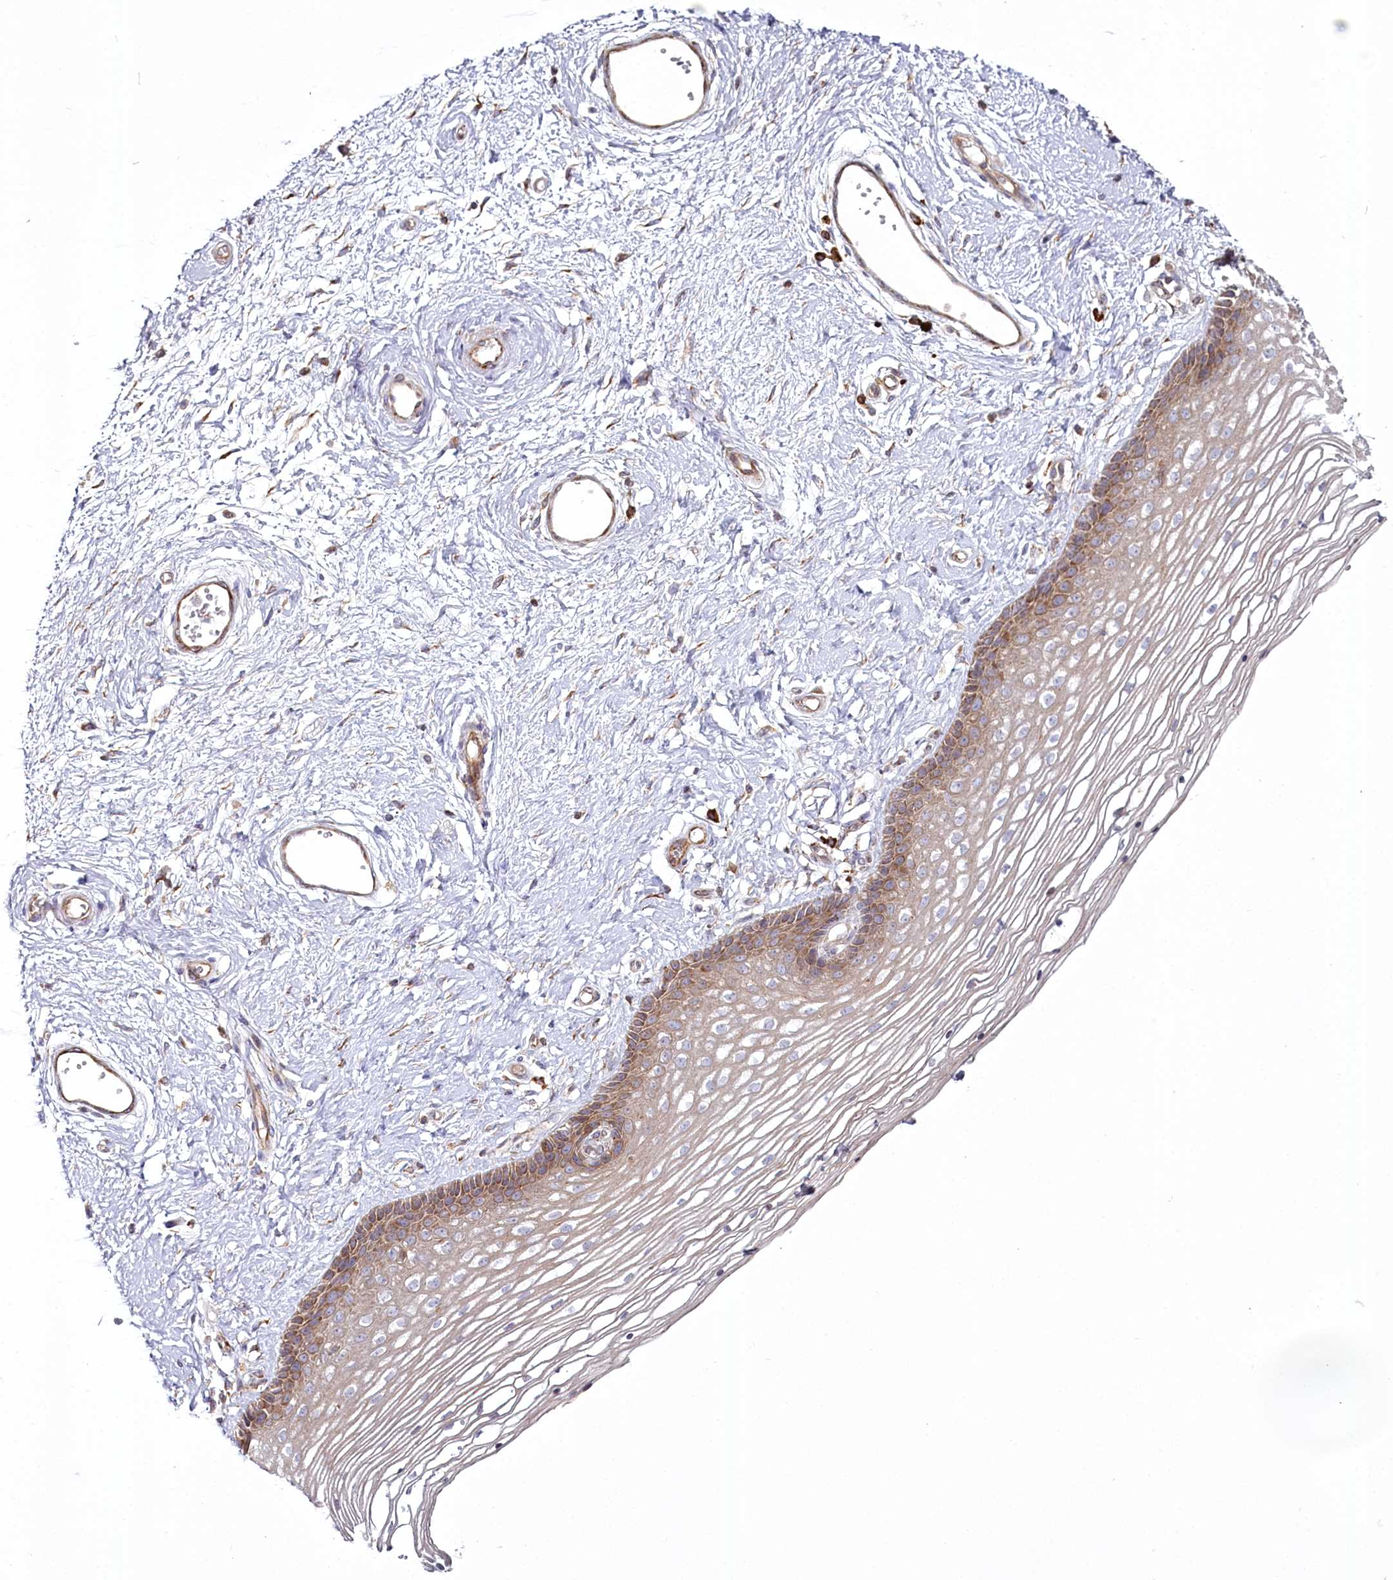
{"staining": {"intensity": "moderate", "quantity": ">75%", "location": "cytoplasmic/membranous"}, "tissue": "vagina", "cell_type": "Squamous epithelial cells", "image_type": "normal", "snomed": [{"axis": "morphology", "description": "Normal tissue, NOS"}, {"axis": "topography", "description": "Vagina"}], "caption": "Immunohistochemistry (IHC) photomicrograph of benign vagina: human vagina stained using immunohistochemistry shows medium levels of moderate protein expression localized specifically in the cytoplasmic/membranous of squamous epithelial cells, appearing as a cytoplasmic/membranous brown color.", "gene": "POGLUT1", "patient": {"sex": "female", "age": 46}}